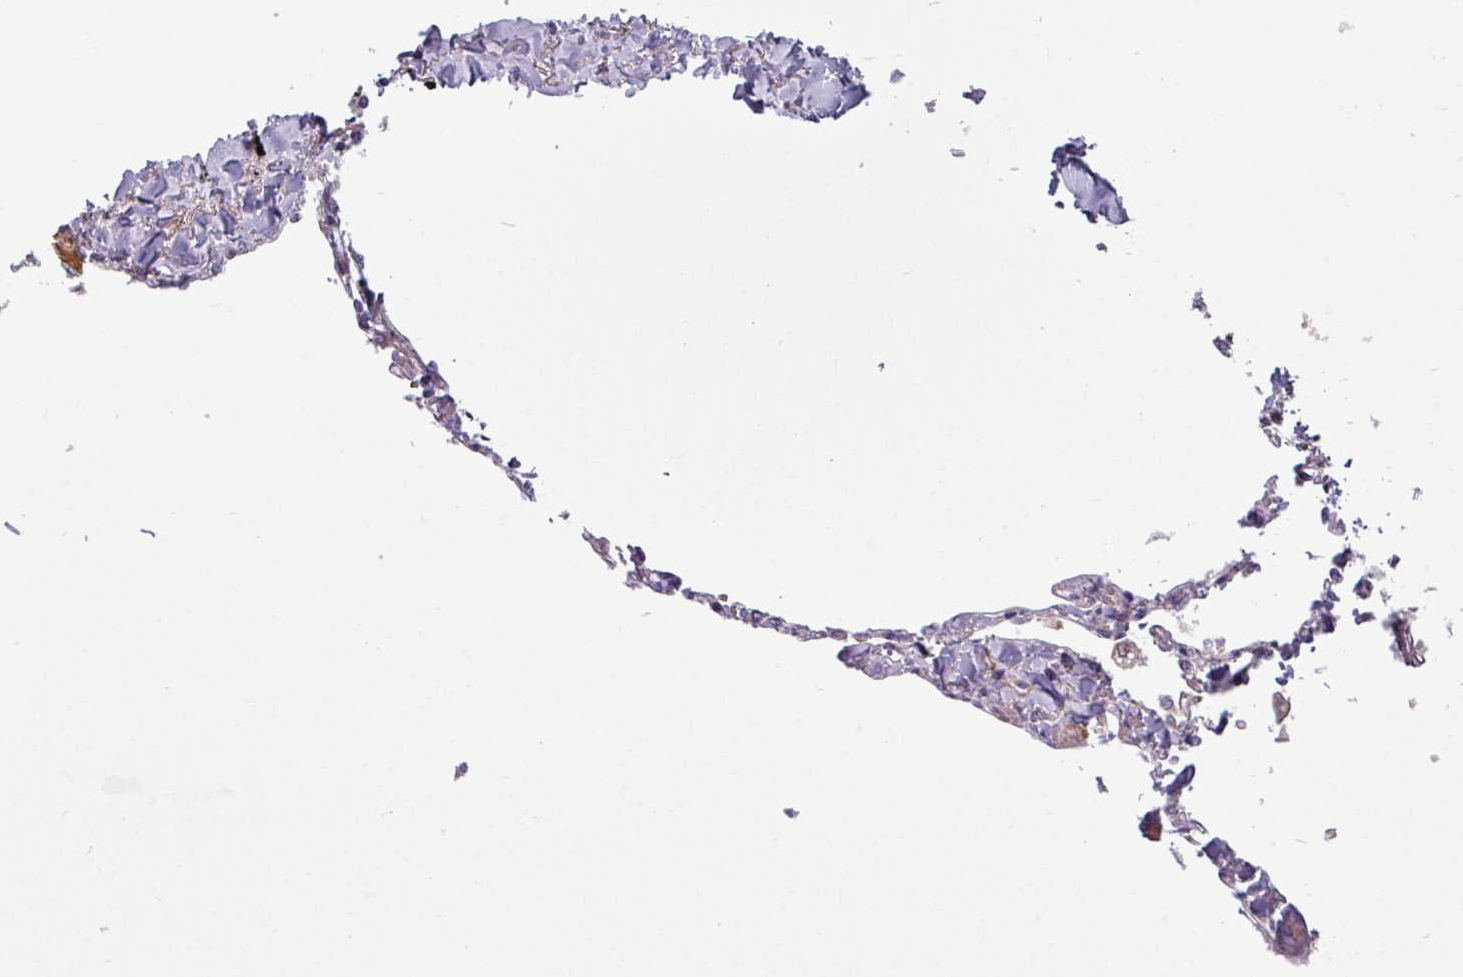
{"staining": {"intensity": "negative", "quantity": "none", "location": "none"}, "tissue": "lung", "cell_type": "Alveolar cells", "image_type": "normal", "snomed": [{"axis": "morphology", "description": "Normal tissue, NOS"}, {"axis": "topography", "description": "Lung"}], "caption": "Immunohistochemistry image of unremarkable lung: lung stained with DAB (3,3'-diaminobenzidine) shows no significant protein staining in alveolar cells. (Immunohistochemistry, brightfield microscopy, high magnification).", "gene": "PCED1A", "patient": {"sex": "female", "age": 67}}